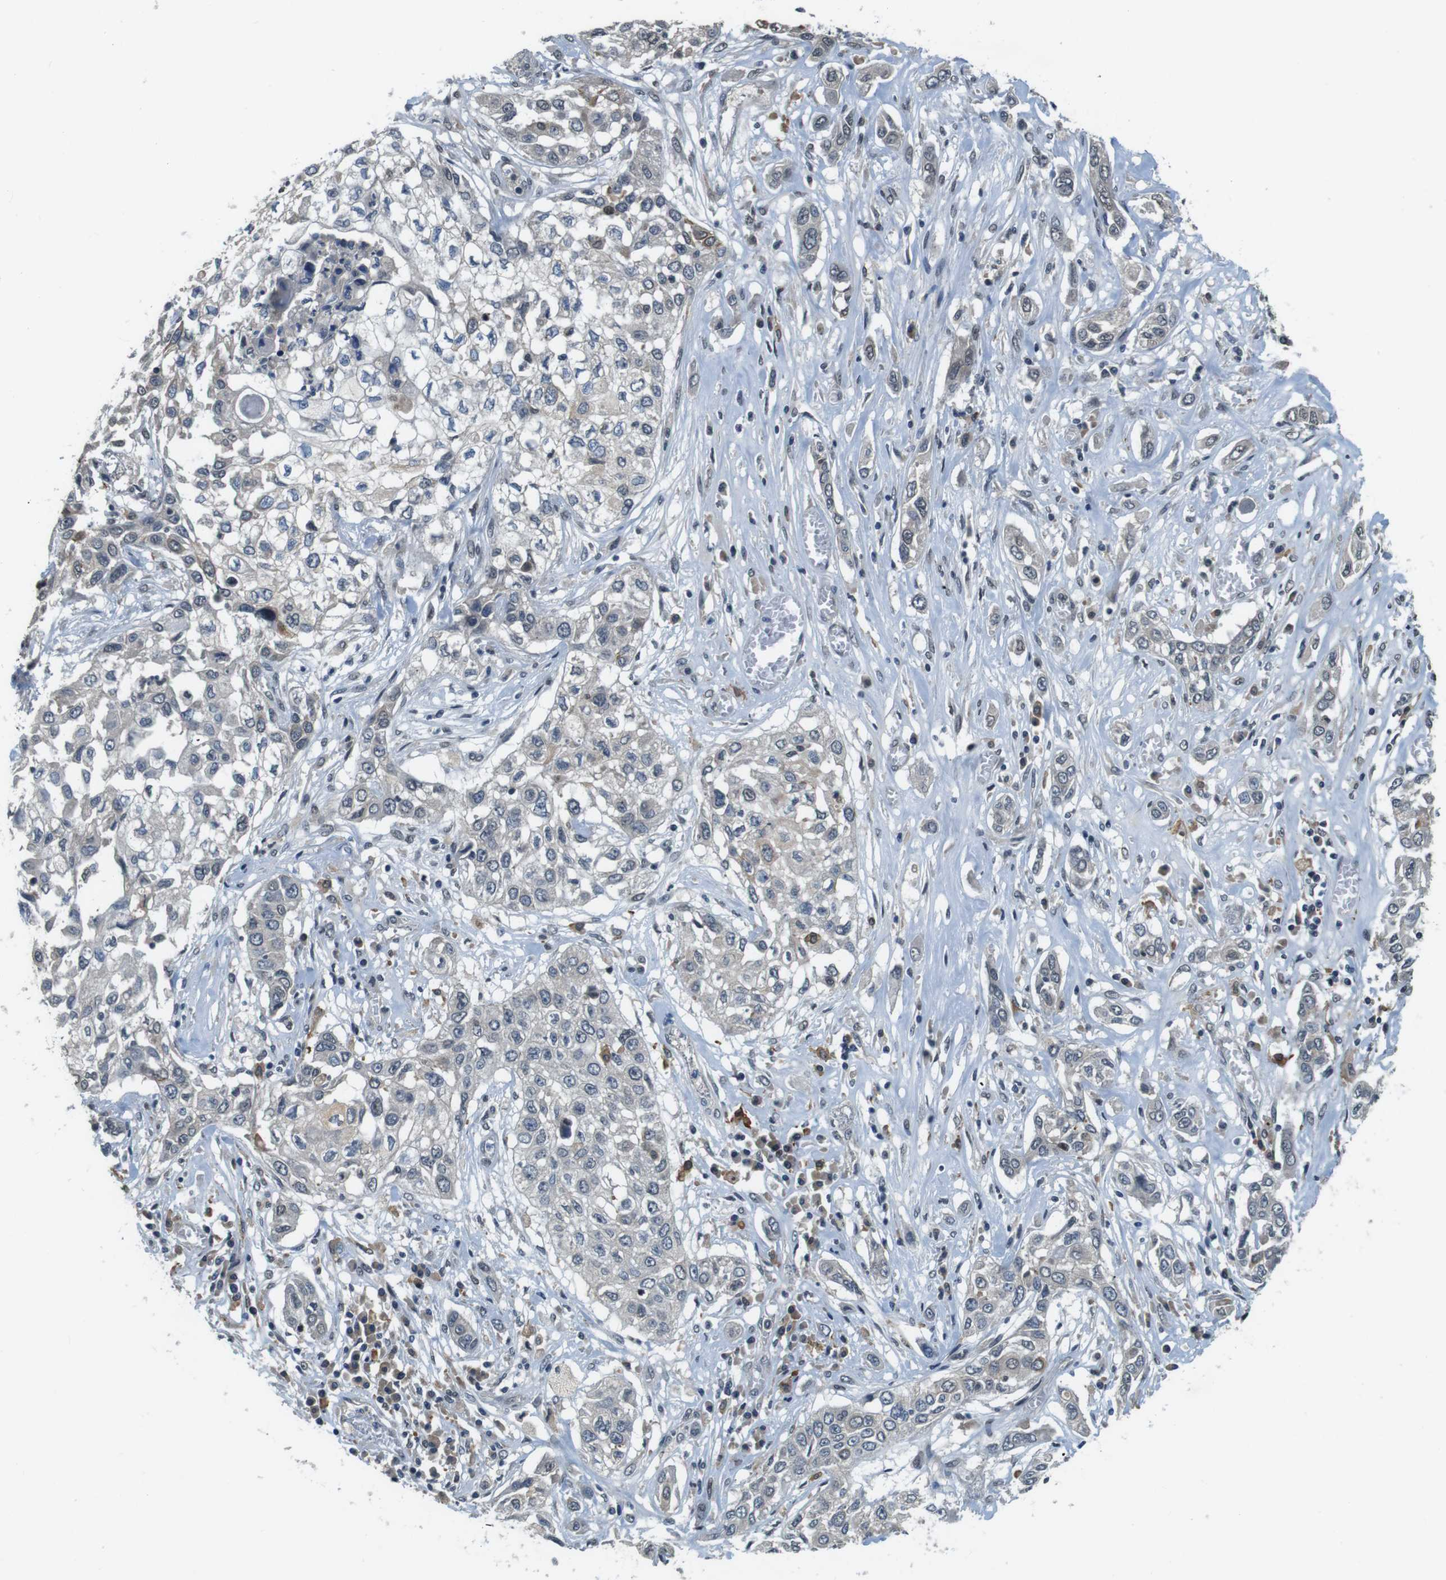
{"staining": {"intensity": "negative", "quantity": "none", "location": "none"}, "tissue": "lung cancer", "cell_type": "Tumor cells", "image_type": "cancer", "snomed": [{"axis": "morphology", "description": "Squamous cell carcinoma, NOS"}, {"axis": "topography", "description": "Lung"}], "caption": "Immunohistochemistry of lung cancer shows no staining in tumor cells.", "gene": "CD163L1", "patient": {"sex": "male", "age": 71}}